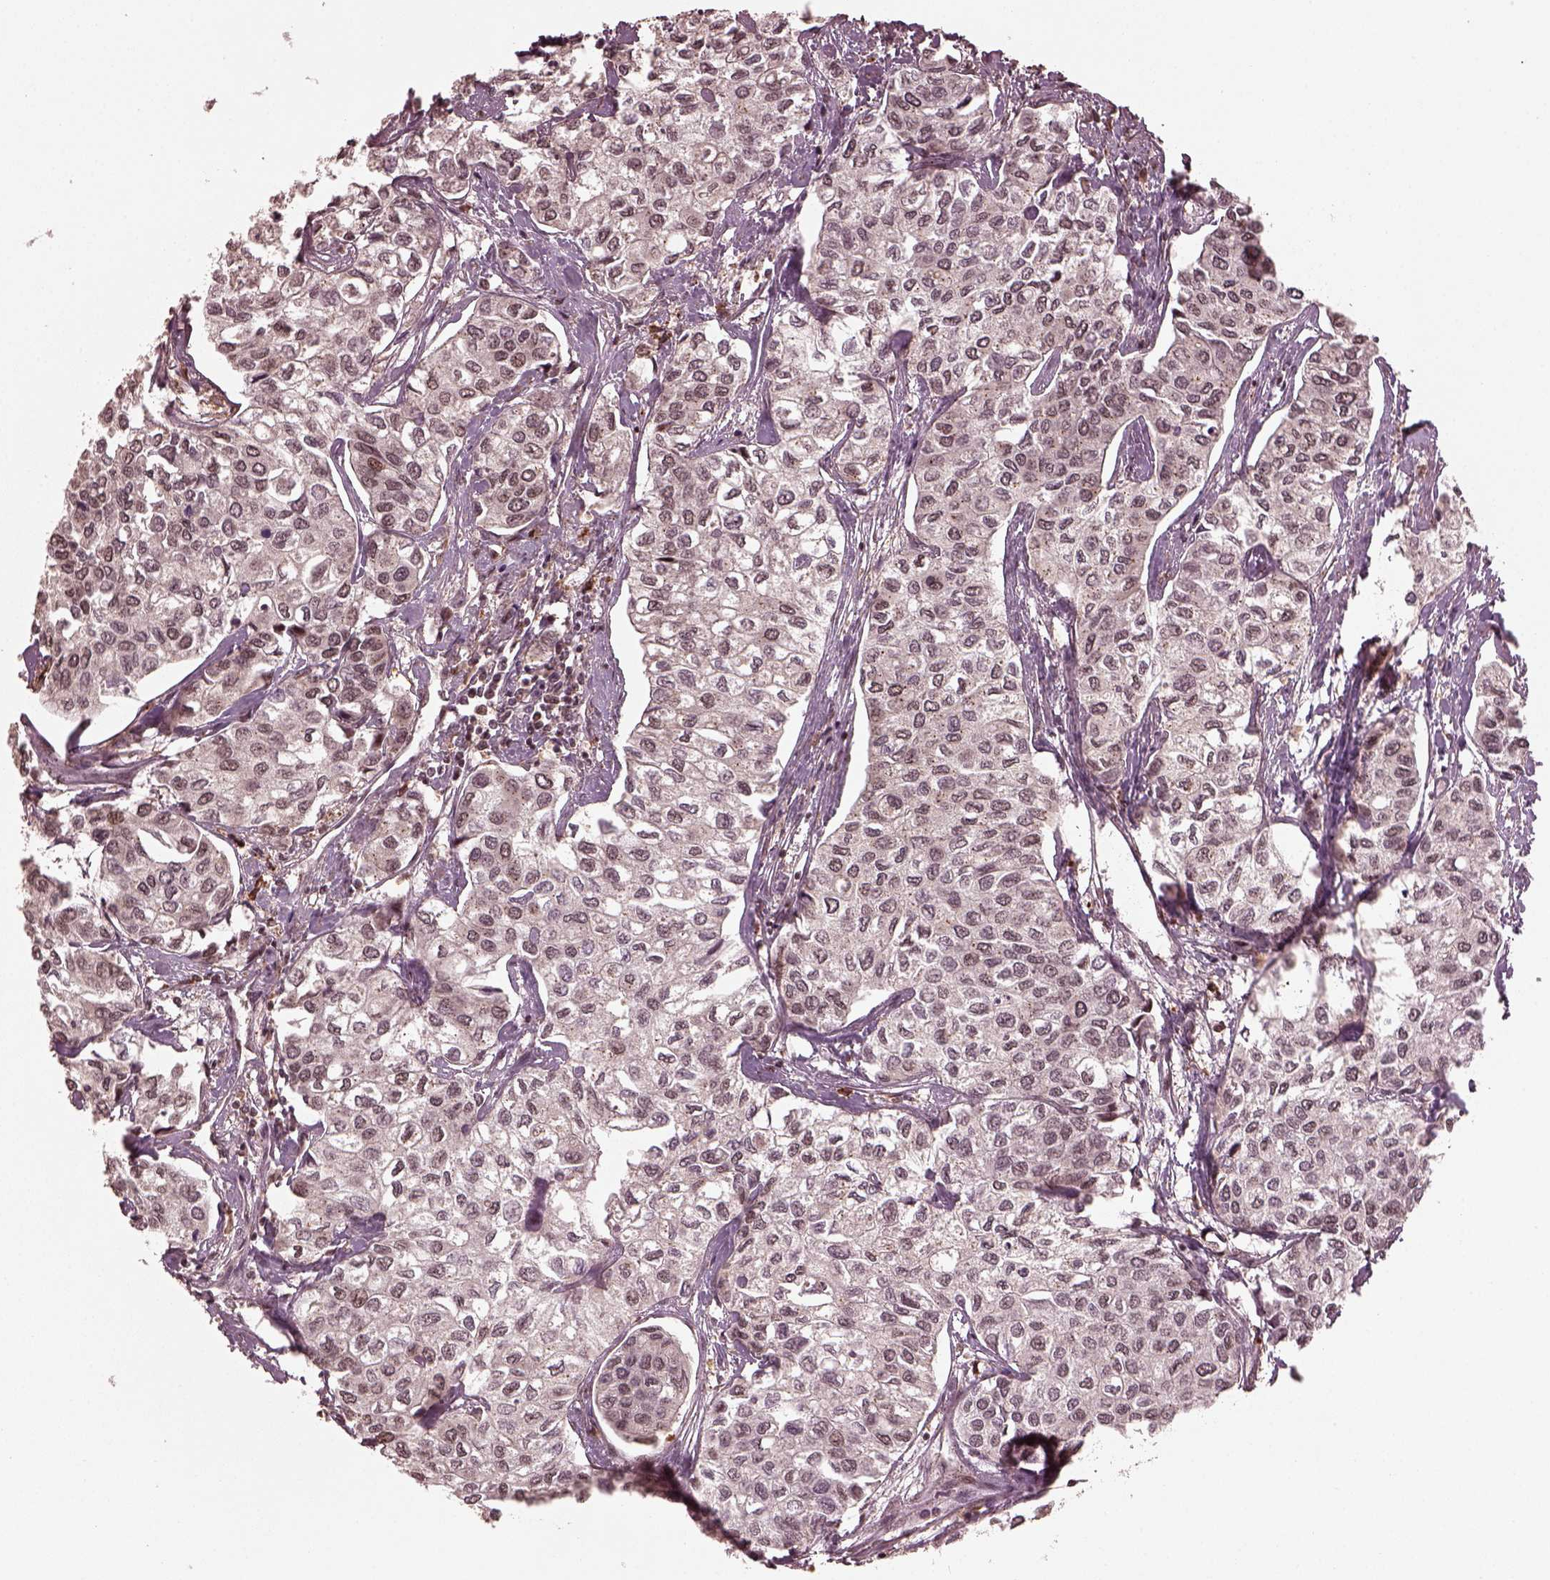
{"staining": {"intensity": "negative", "quantity": "none", "location": "none"}, "tissue": "urothelial cancer", "cell_type": "Tumor cells", "image_type": "cancer", "snomed": [{"axis": "morphology", "description": "Urothelial carcinoma, High grade"}, {"axis": "topography", "description": "Urinary bladder"}], "caption": "Protein analysis of high-grade urothelial carcinoma displays no significant expression in tumor cells.", "gene": "RUFY3", "patient": {"sex": "male", "age": 73}}